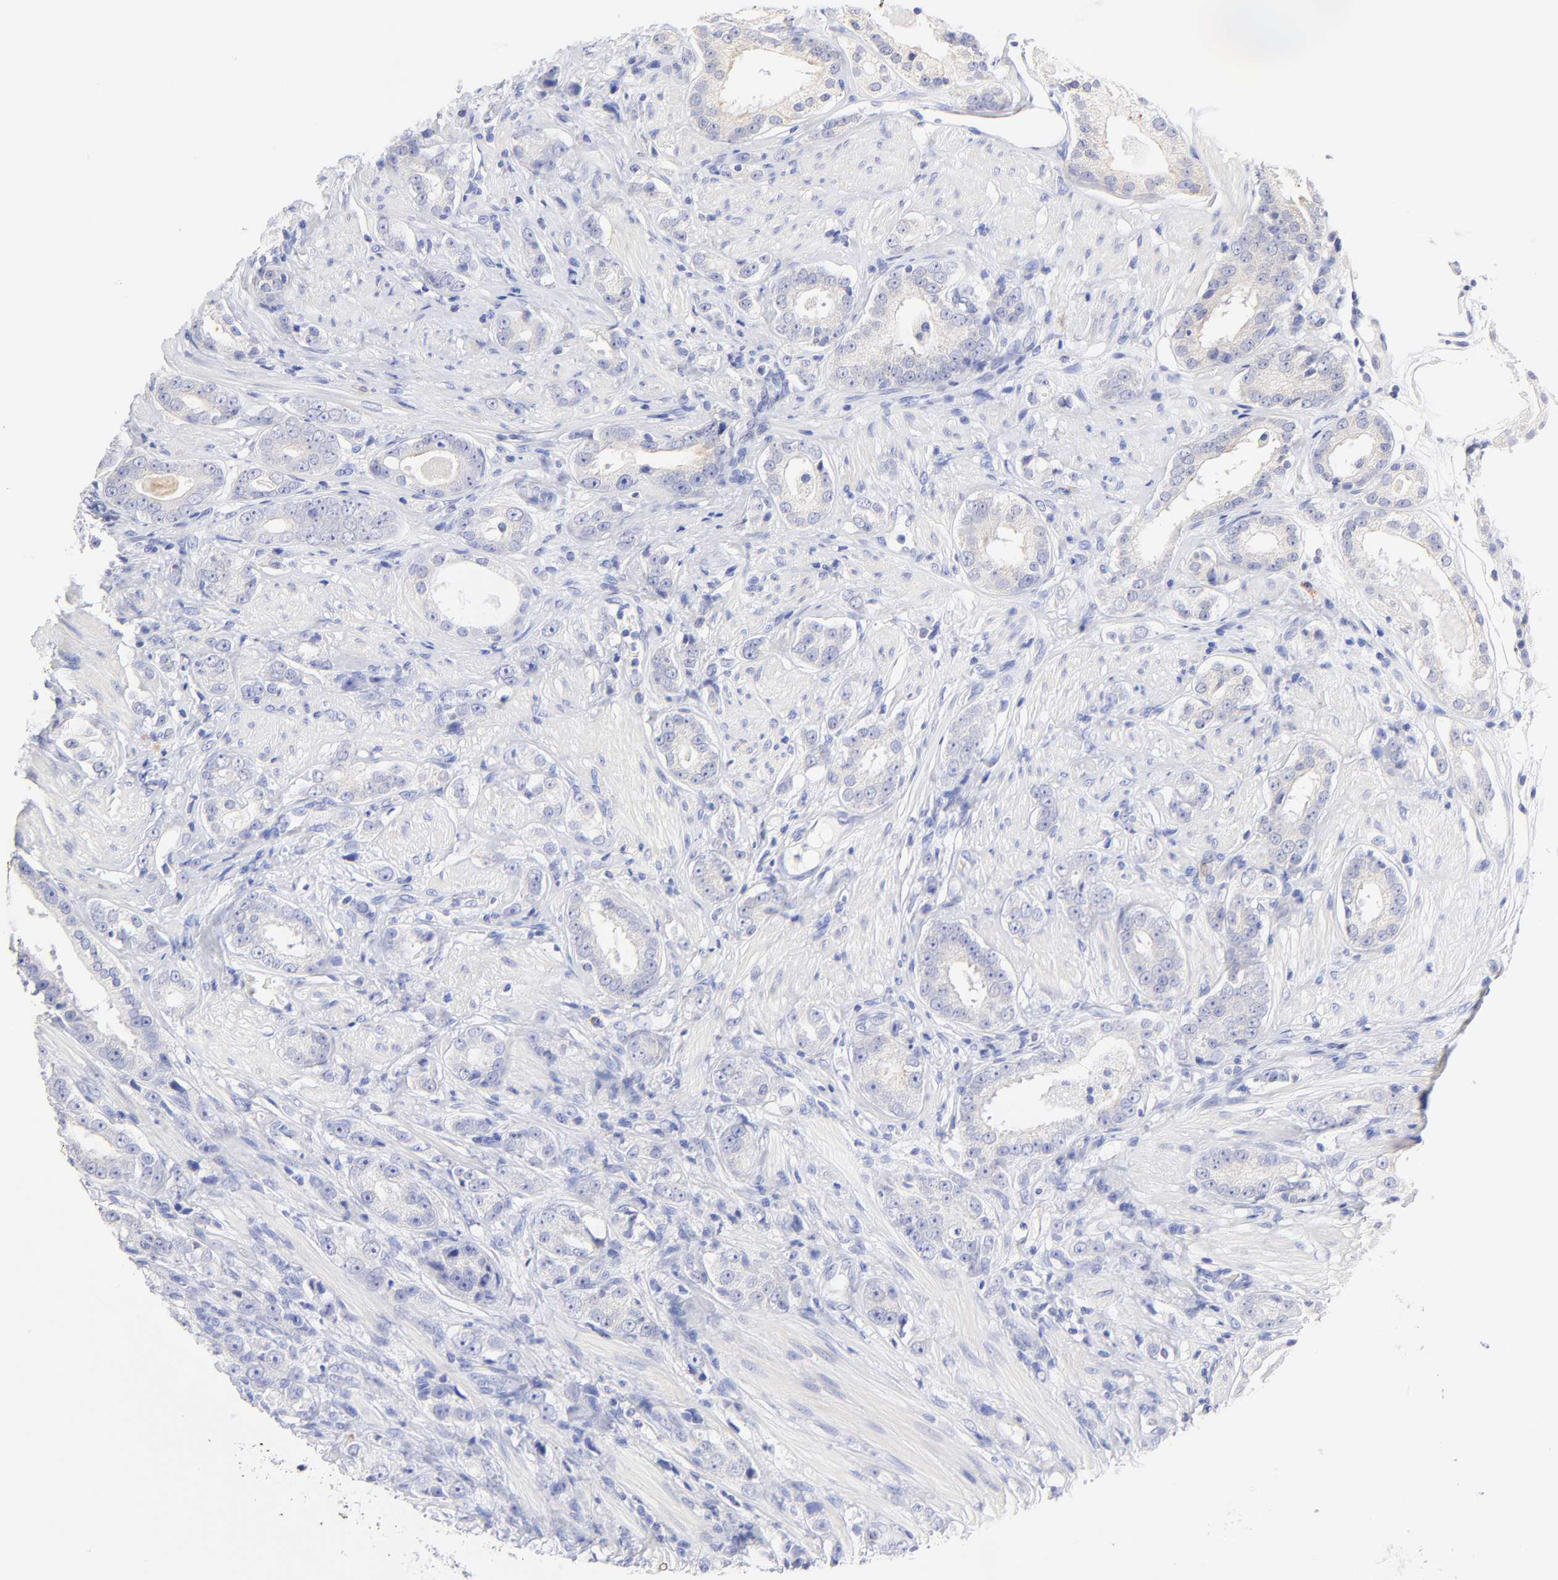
{"staining": {"intensity": "negative", "quantity": "none", "location": "none"}, "tissue": "prostate cancer", "cell_type": "Tumor cells", "image_type": "cancer", "snomed": [{"axis": "morphology", "description": "Adenocarcinoma, Medium grade"}, {"axis": "topography", "description": "Prostate"}], "caption": "This is an immunohistochemistry histopathology image of human prostate adenocarcinoma (medium-grade). There is no staining in tumor cells.", "gene": "EBP", "patient": {"sex": "male", "age": 53}}